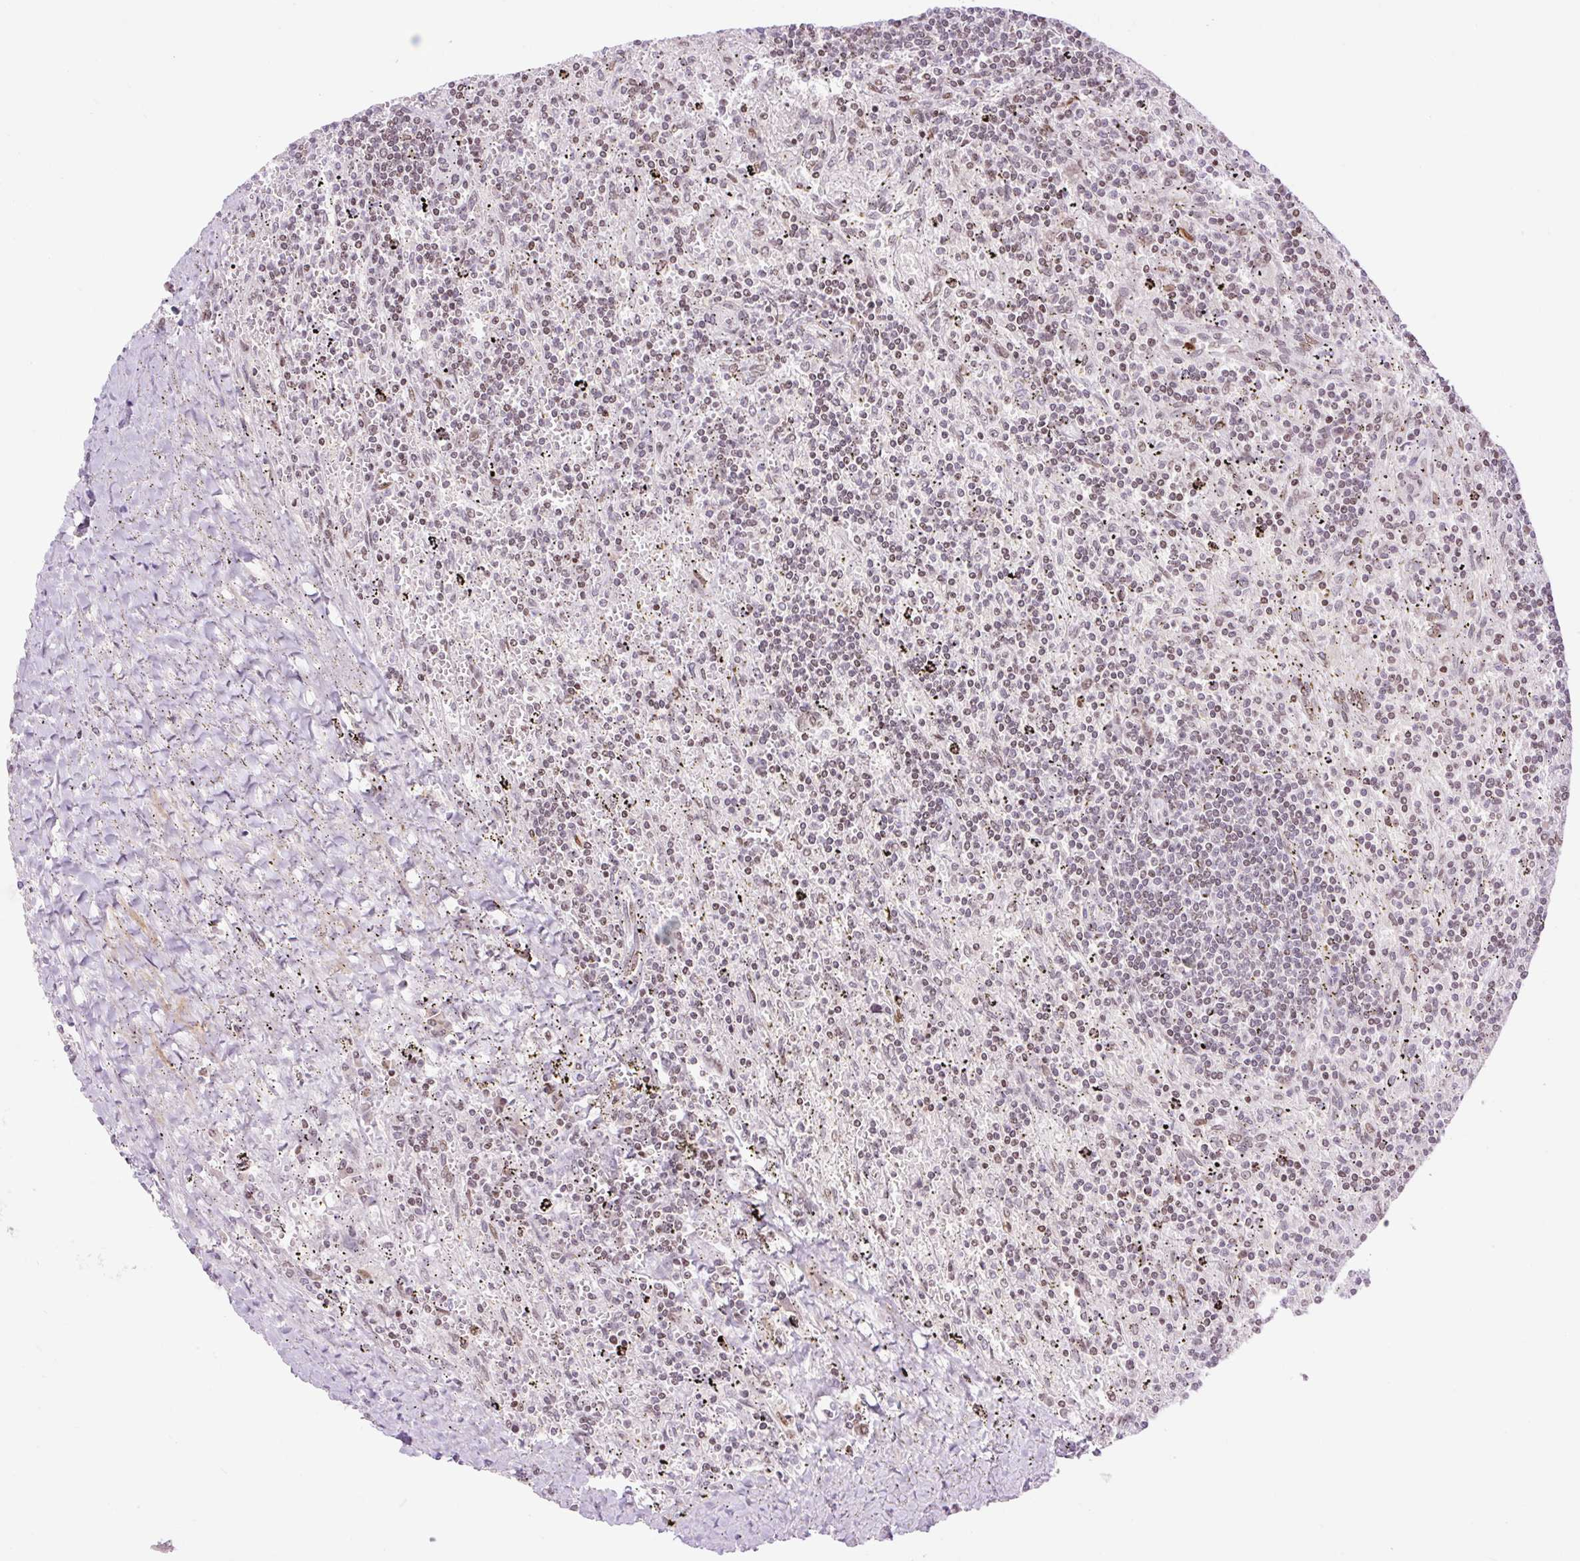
{"staining": {"intensity": "weak", "quantity": "25%-75%", "location": "nuclear"}, "tissue": "lymphoma", "cell_type": "Tumor cells", "image_type": "cancer", "snomed": [{"axis": "morphology", "description": "Malignant lymphoma, non-Hodgkin's type, Low grade"}, {"axis": "topography", "description": "Spleen"}], "caption": "Human lymphoma stained for a protein (brown) displays weak nuclear positive expression in approximately 25%-75% of tumor cells.", "gene": "ZNF417", "patient": {"sex": "male", "age": 76}}